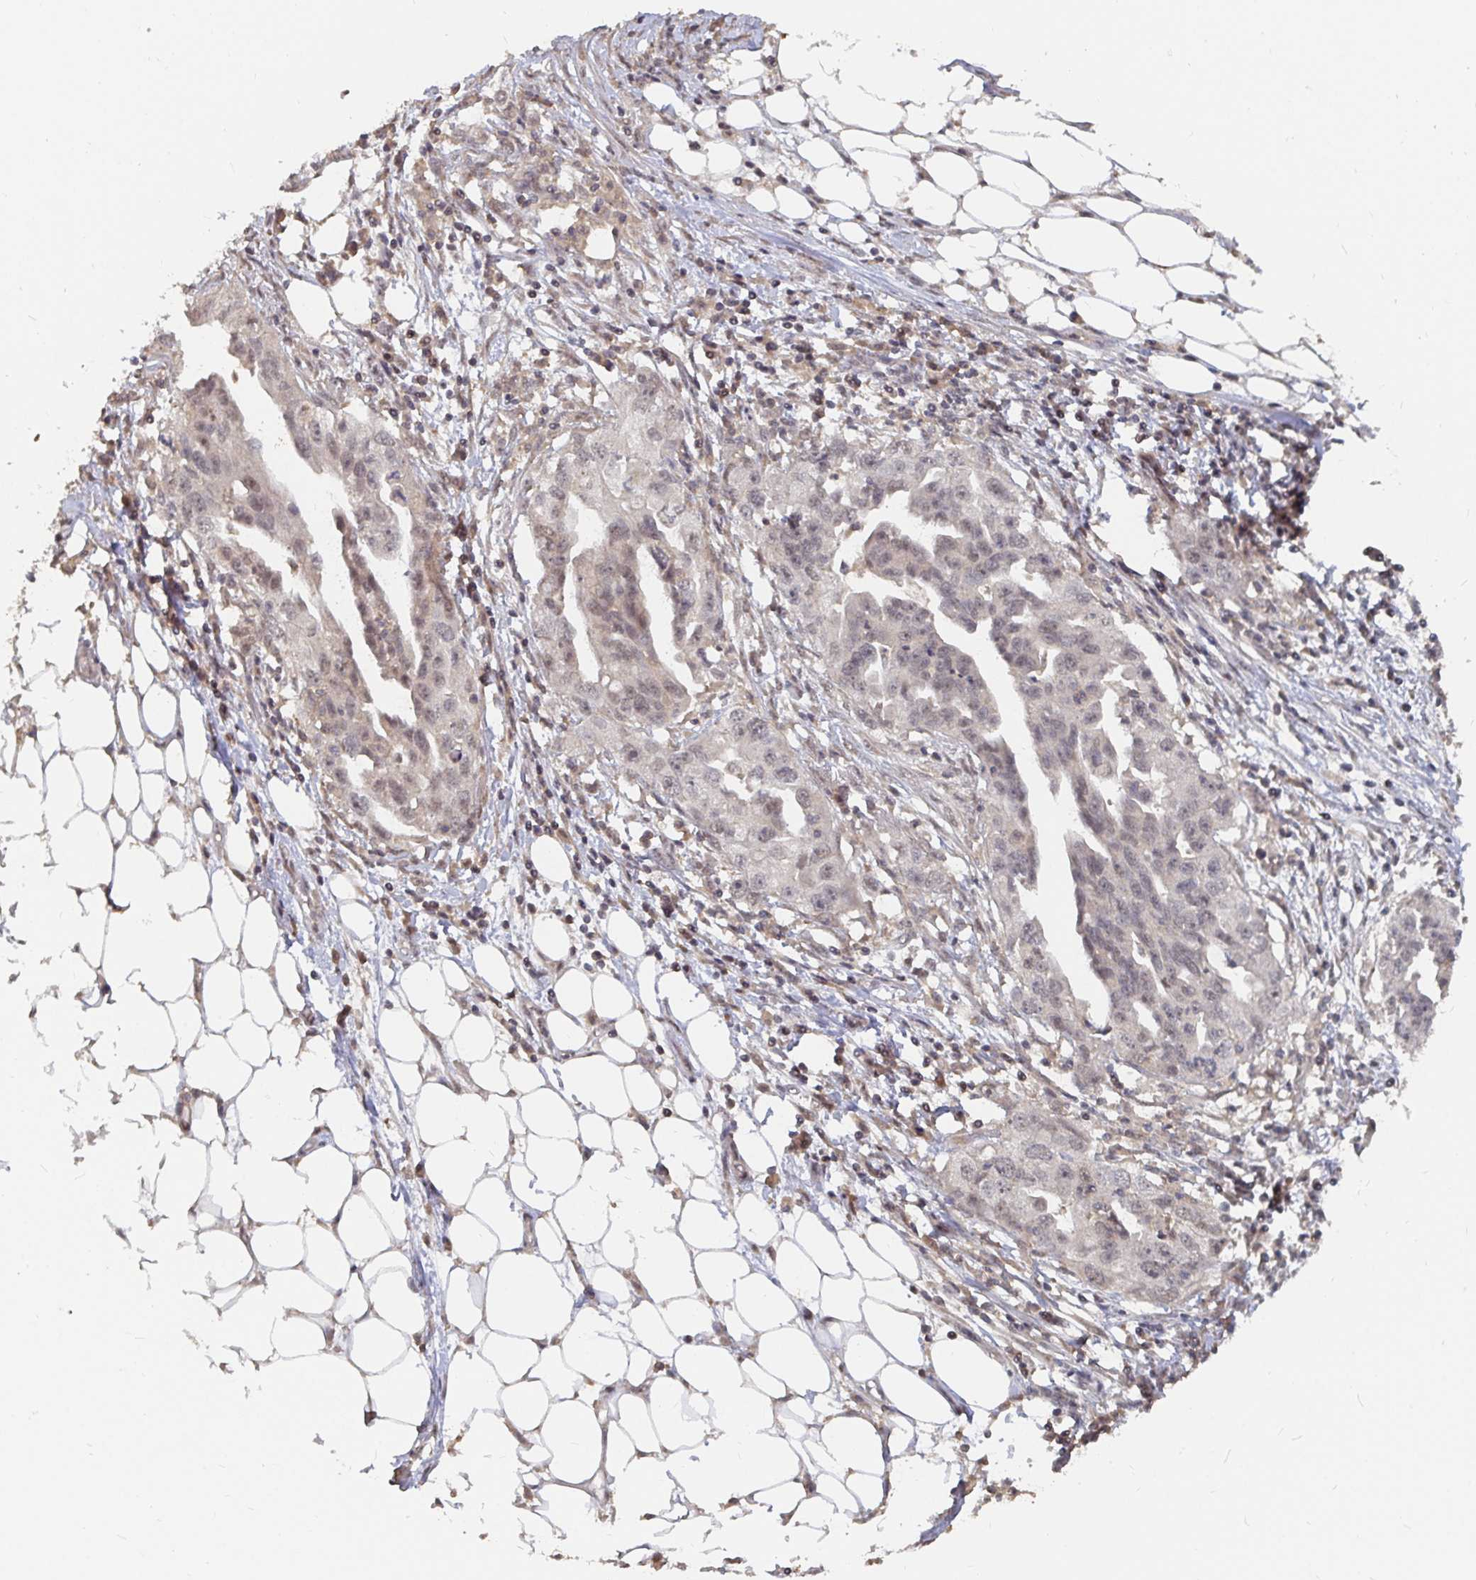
{"staining": {"intensity": "weak", "quantity": "25%-75%", "location": "nuclear"}, "tissue": "ovarian cancer", "cell_type": "Tumor cells", "image_type": "cancer", "snomed": [{"axis": "morphology", "description": "Carcinoma, endometroid"}, {"axis": "morphology", "description": "Cystadenocarcinoma, serous, NOS"}, {"axis": "topography", "description": "Ovary"}], "caption": "Protein expression analysis of ovarian cancer shows weak nuclear staining in approximately 25%-75% of tumor cells. Using DAB (3,3'-diaminobenzidine) (brown) and hematoxylin (blue) stains, captured at high magnification using brightfield microscopy.", "gene": "LRP5", "patient": {"sex": "female", "age": 45}}